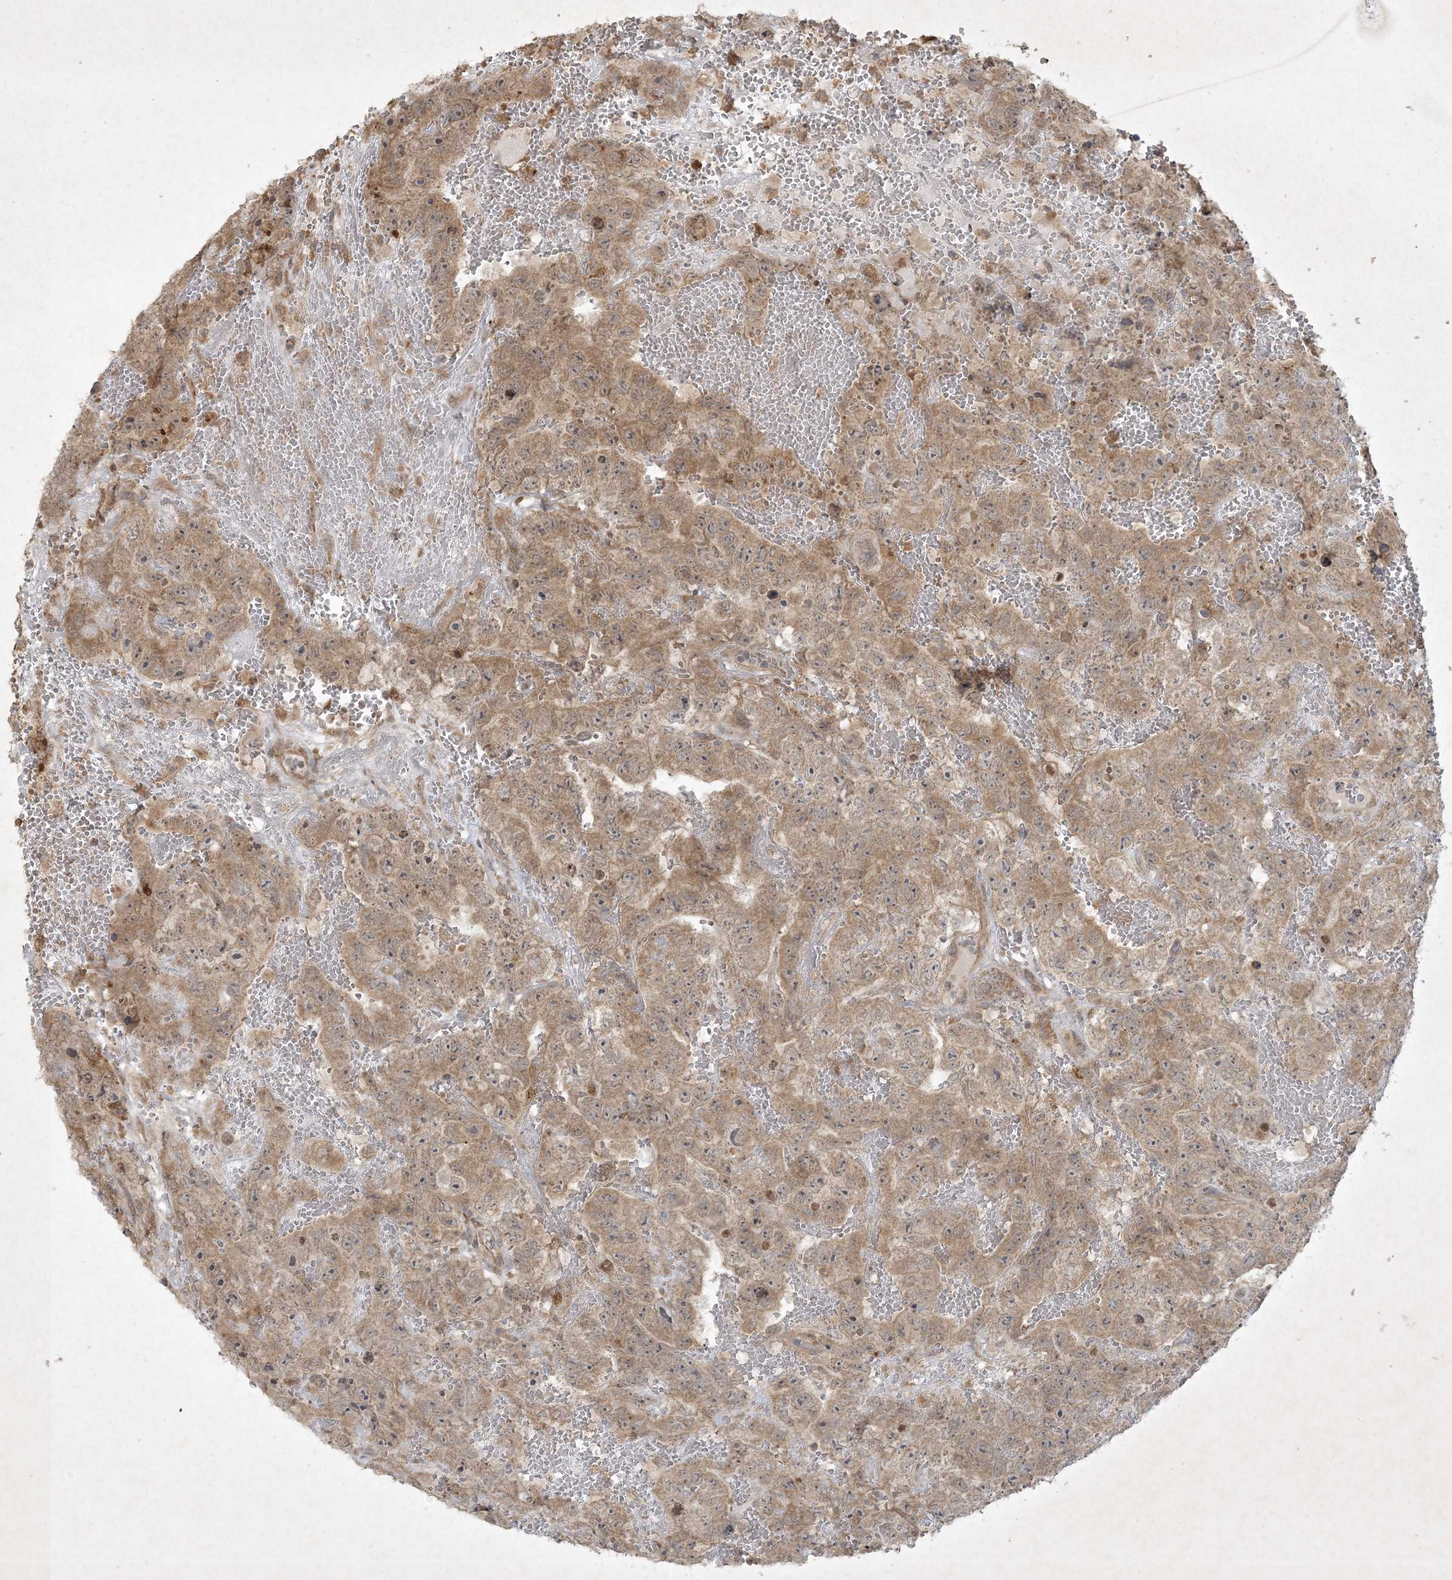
{"staining": {"intensity": "moderate", "quantity": ">75%", "location": "cytoplasmic/membranous,nuclear"}, "tissue": "testis cancer", "cell_type": "Tumor cells", "image_type": "cancer", "snomed": [{"axis": "morphology", "description": "Carcinoma, Embryonal, NOS"}, {"axis": "topography", "description": "Testis"}], "caption": "DAB immunohistochemical staining of human testis embryonal carcinoma shows moderate cytoplasmic/membranous and nuclear protein positivity in approximately >75% of tumor cells. Nuclei are stained in blue.", "gene": "NRBP2", "patient": {"sex": "male", "age": 45}}